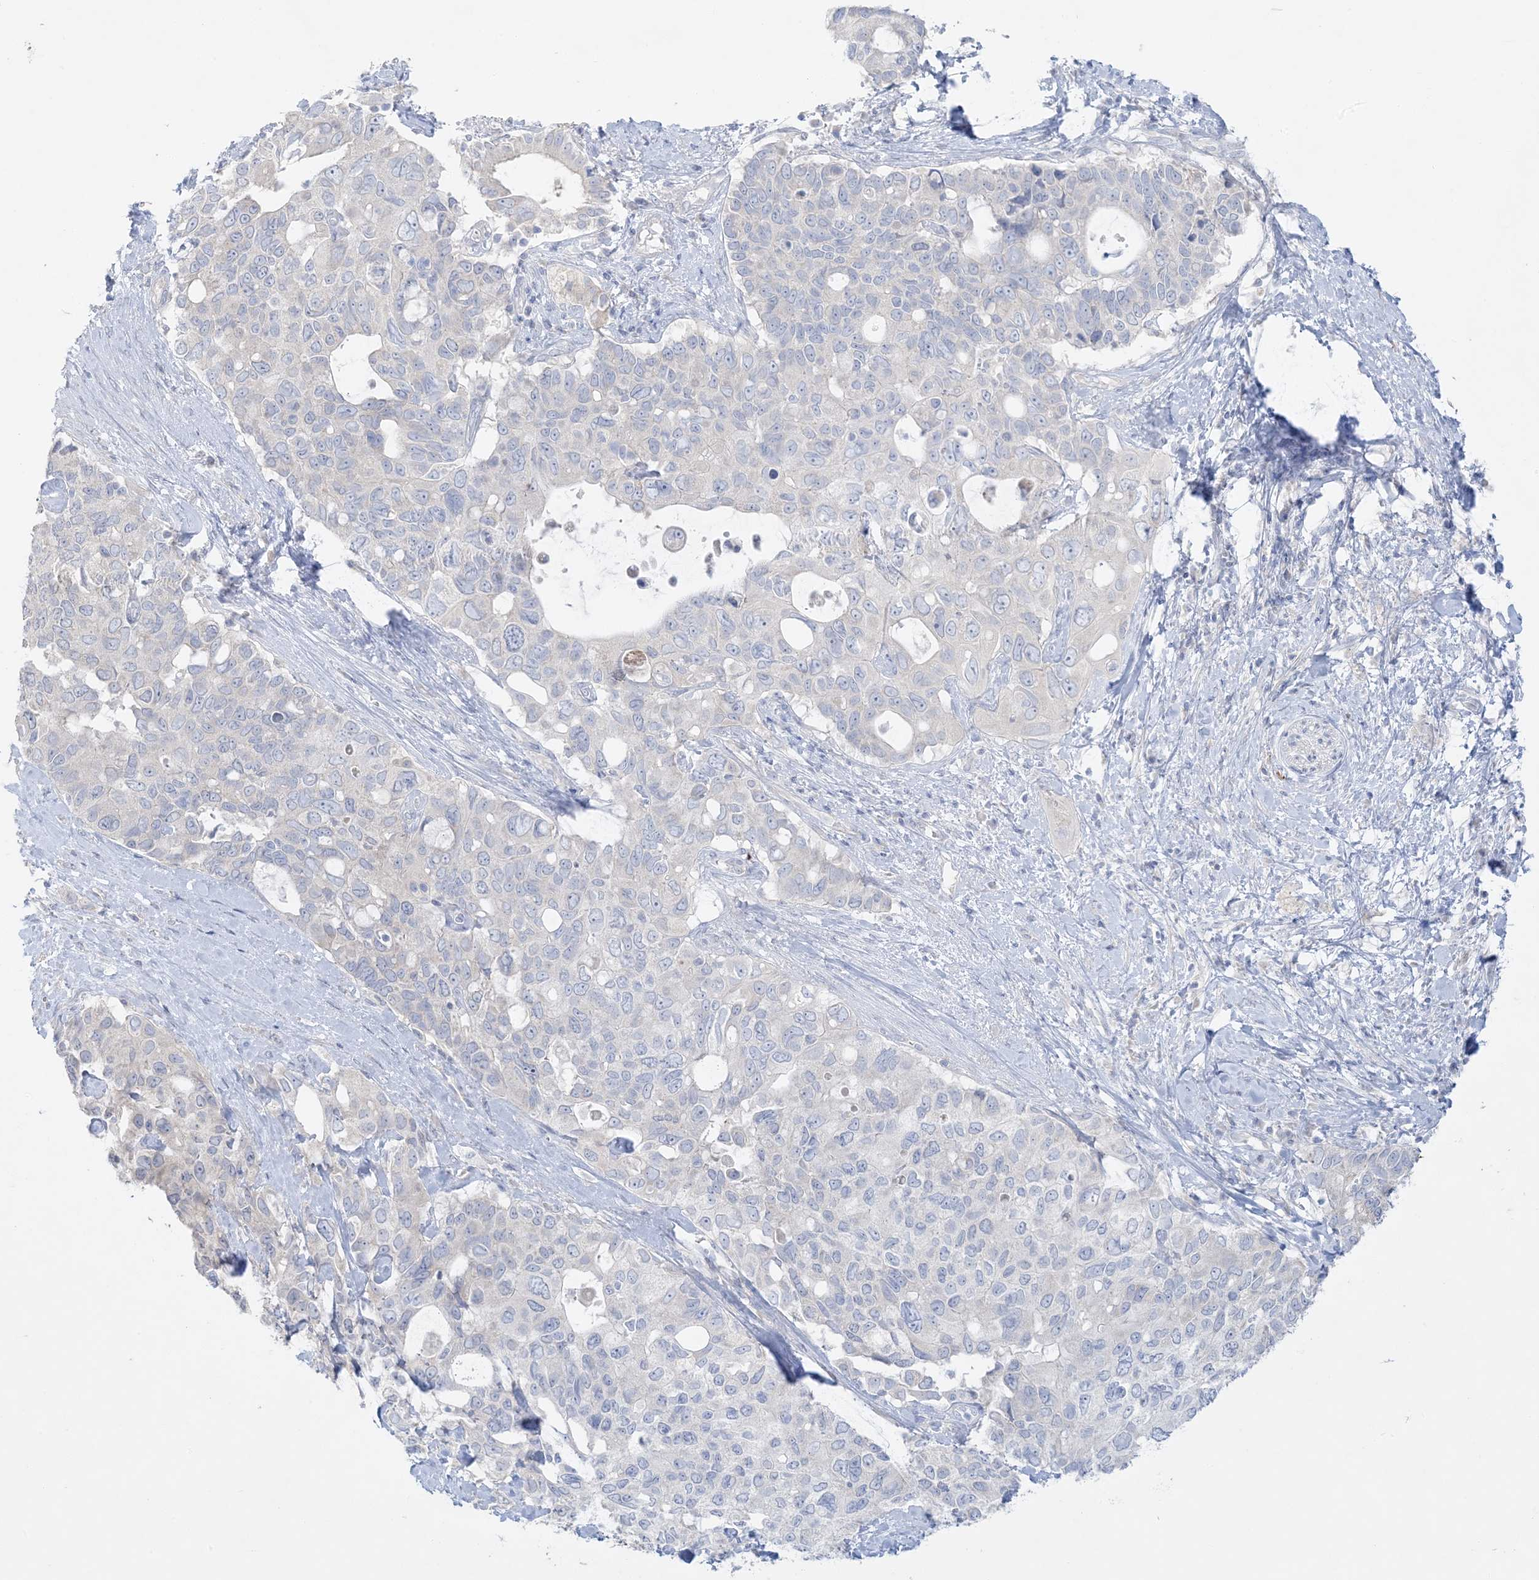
{"staining": {"intensity": "negative", "quantity": "none", "location": "none"}, "tissue": "pancreatic cancer", "cell_type": "Tumor cells", "image_type": "cancer", "snomed": [{"axis": "morphology", "description": "Adenocarcinoma, NOS"}, {"axis": "topography", "description": "Pancreas"}], "caption": "An image of human pancreatic cancer is negative for staining in tumor cells.", "gene": "FAM184A", "patient": {"sex": "female", "age": 56}}